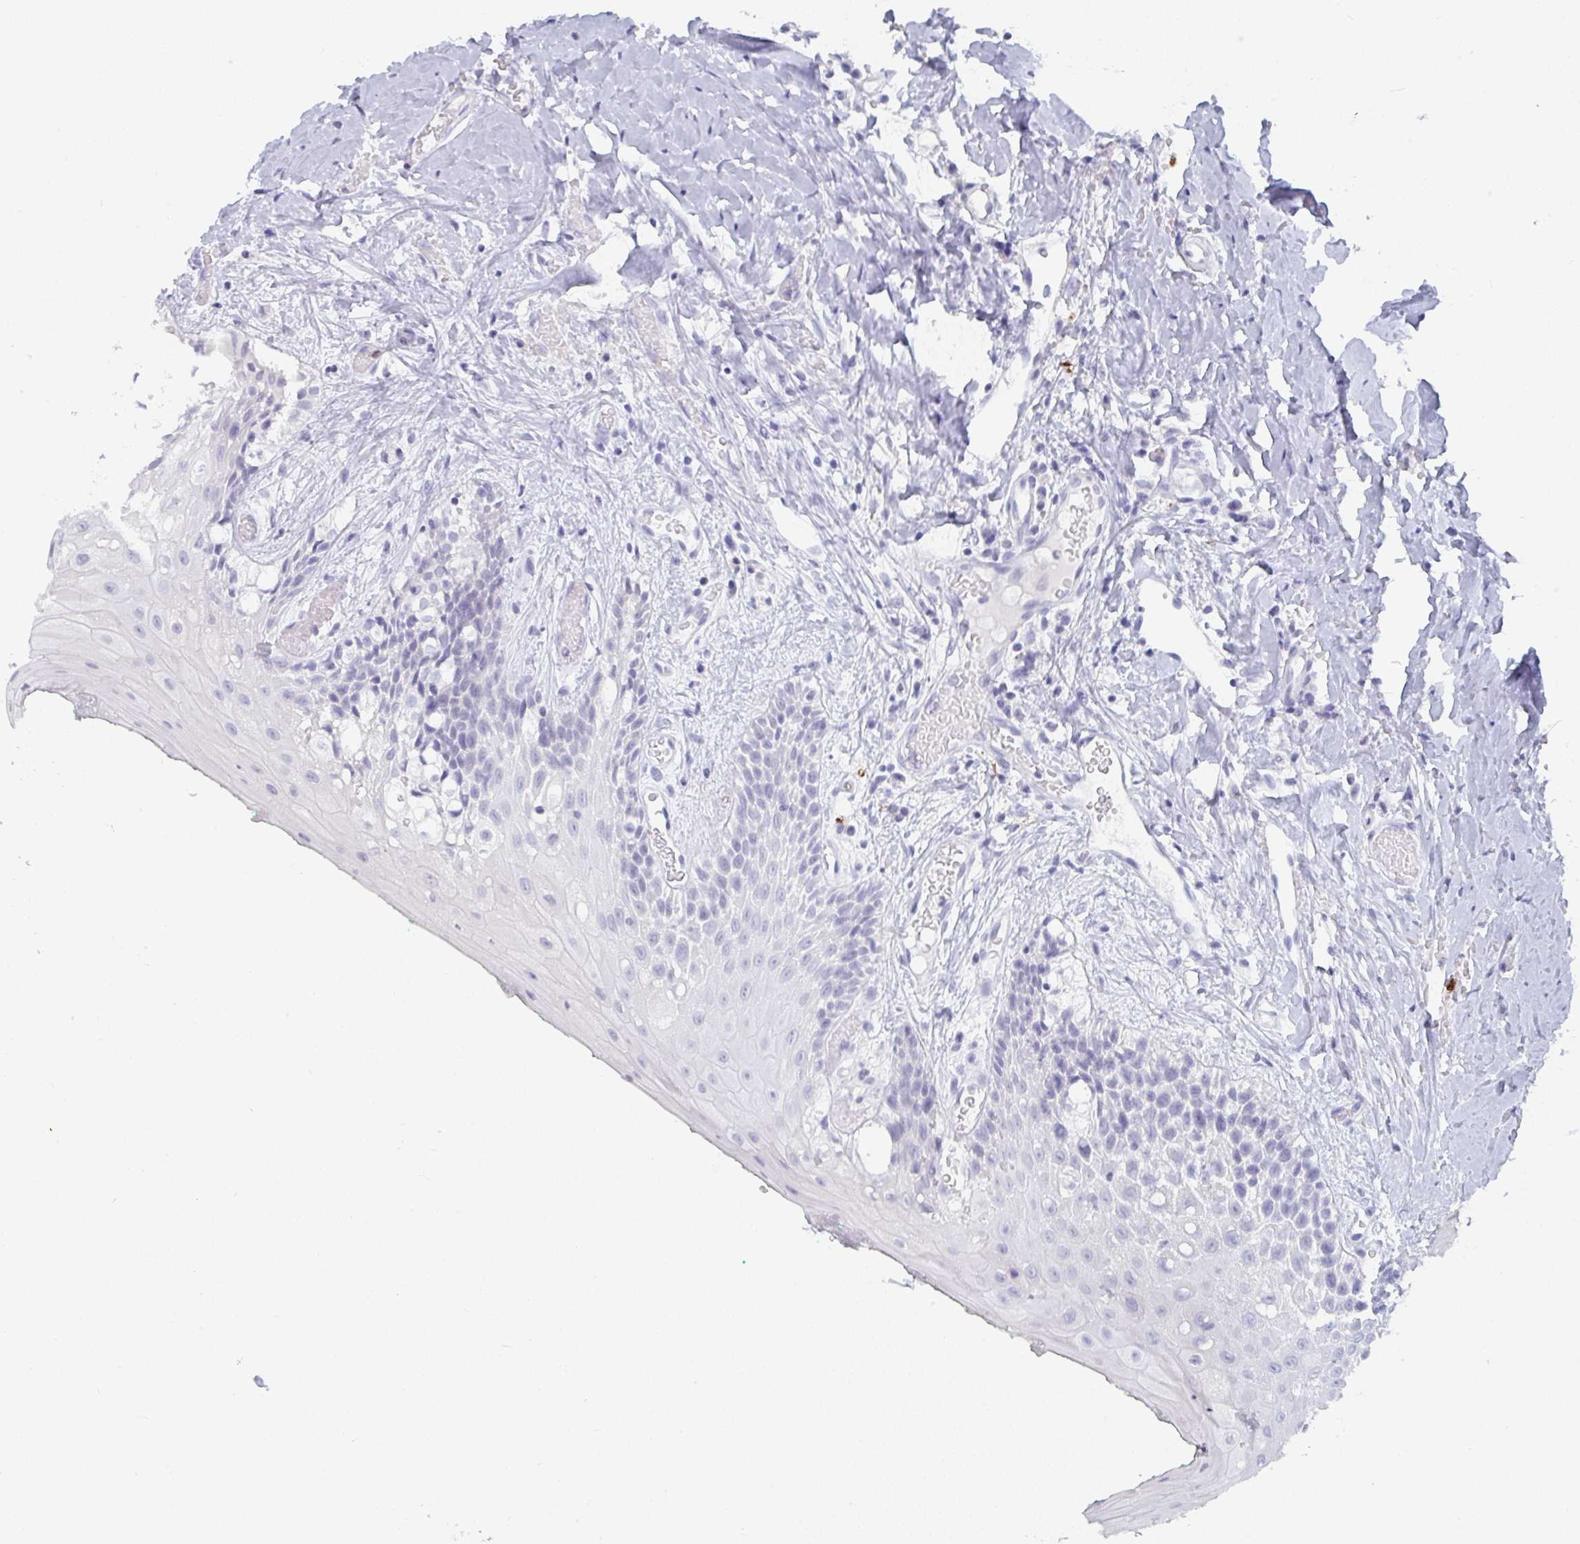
{"staining": {"intensity": "negative", "quantity": "none", "location": "none"}, "tissue": "oral mucosa", "cell_type": "Squamous epithelial cells", "image_type": "normal", "snomed": [{"axis": "morphology", "description": "Normal tissue, NOS"}, {"axis": "topography", "description": "Oral tissue"}, {"axis": "topography", "description": "Tounge, NOS"}], "caption": "There is no significant staining in squamous epithelial cells of oral mucosa. Nuclei are stained in blue.", "gene": "RUBCN", "patient": {"sex": "female", "age": 62}}